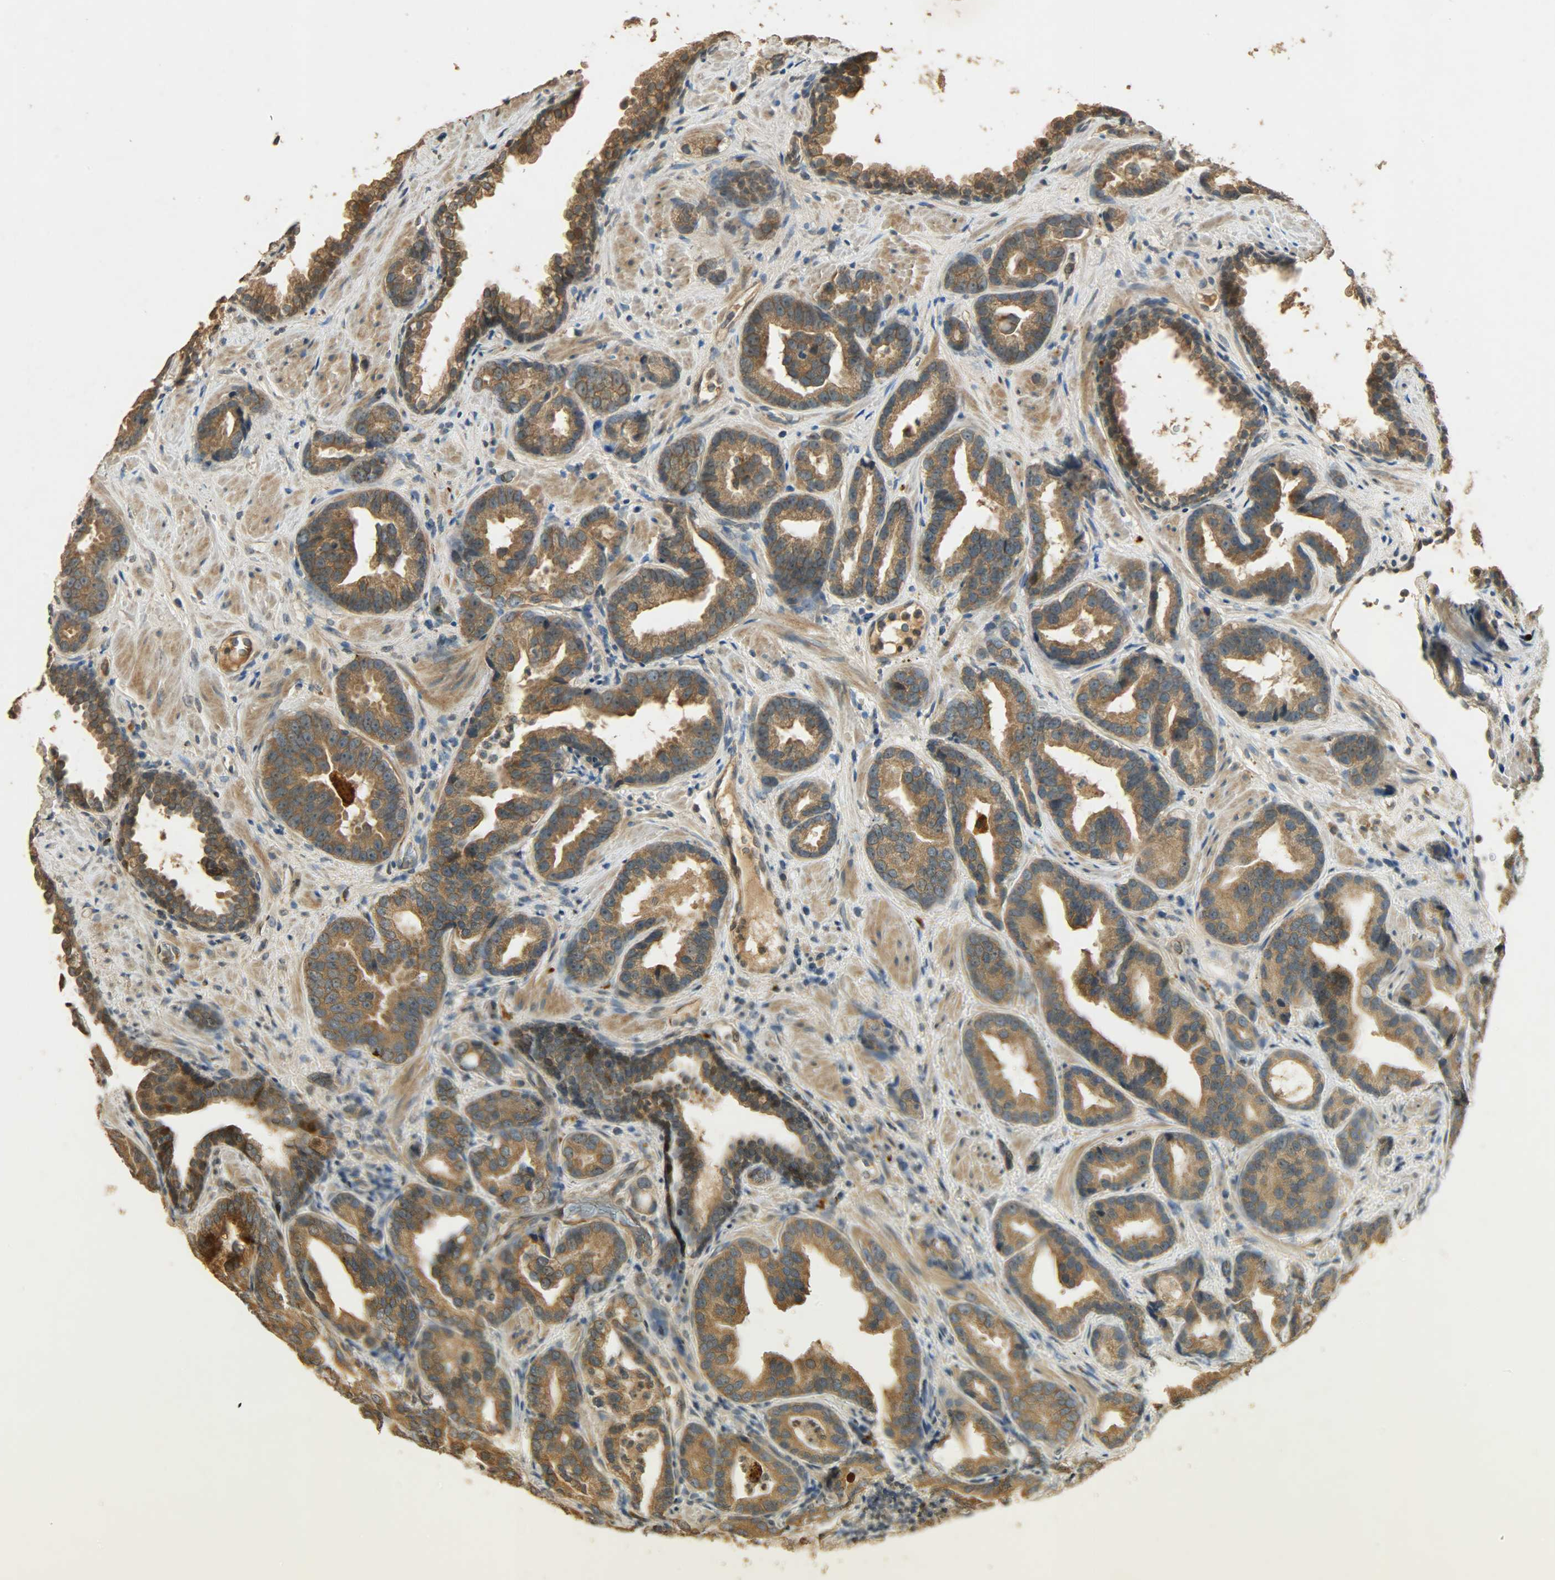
{"staining": {"intensity": "moderate", "quantity": ">75%", "location": "cytoplasmic/membranous"}, "tissue": "prostate cancer", "cell_type": "Tumor cells", "image_type": "cancer", "snomed": [{"axis": "morphology", "description": "Adenocarcinoma, Low grade"}, {"axis": "topography", "description": "Prostate"}], "caption": "This photomicrograph shows immunohistochemistry staining of human low-grade adenocarcinoma (prostate), with medium moderate cytoplasmic/membranous expression in about >75% of tumor cells.", "gene": "ATP2B1", "patient": {"sex": "male", "age": 59}}